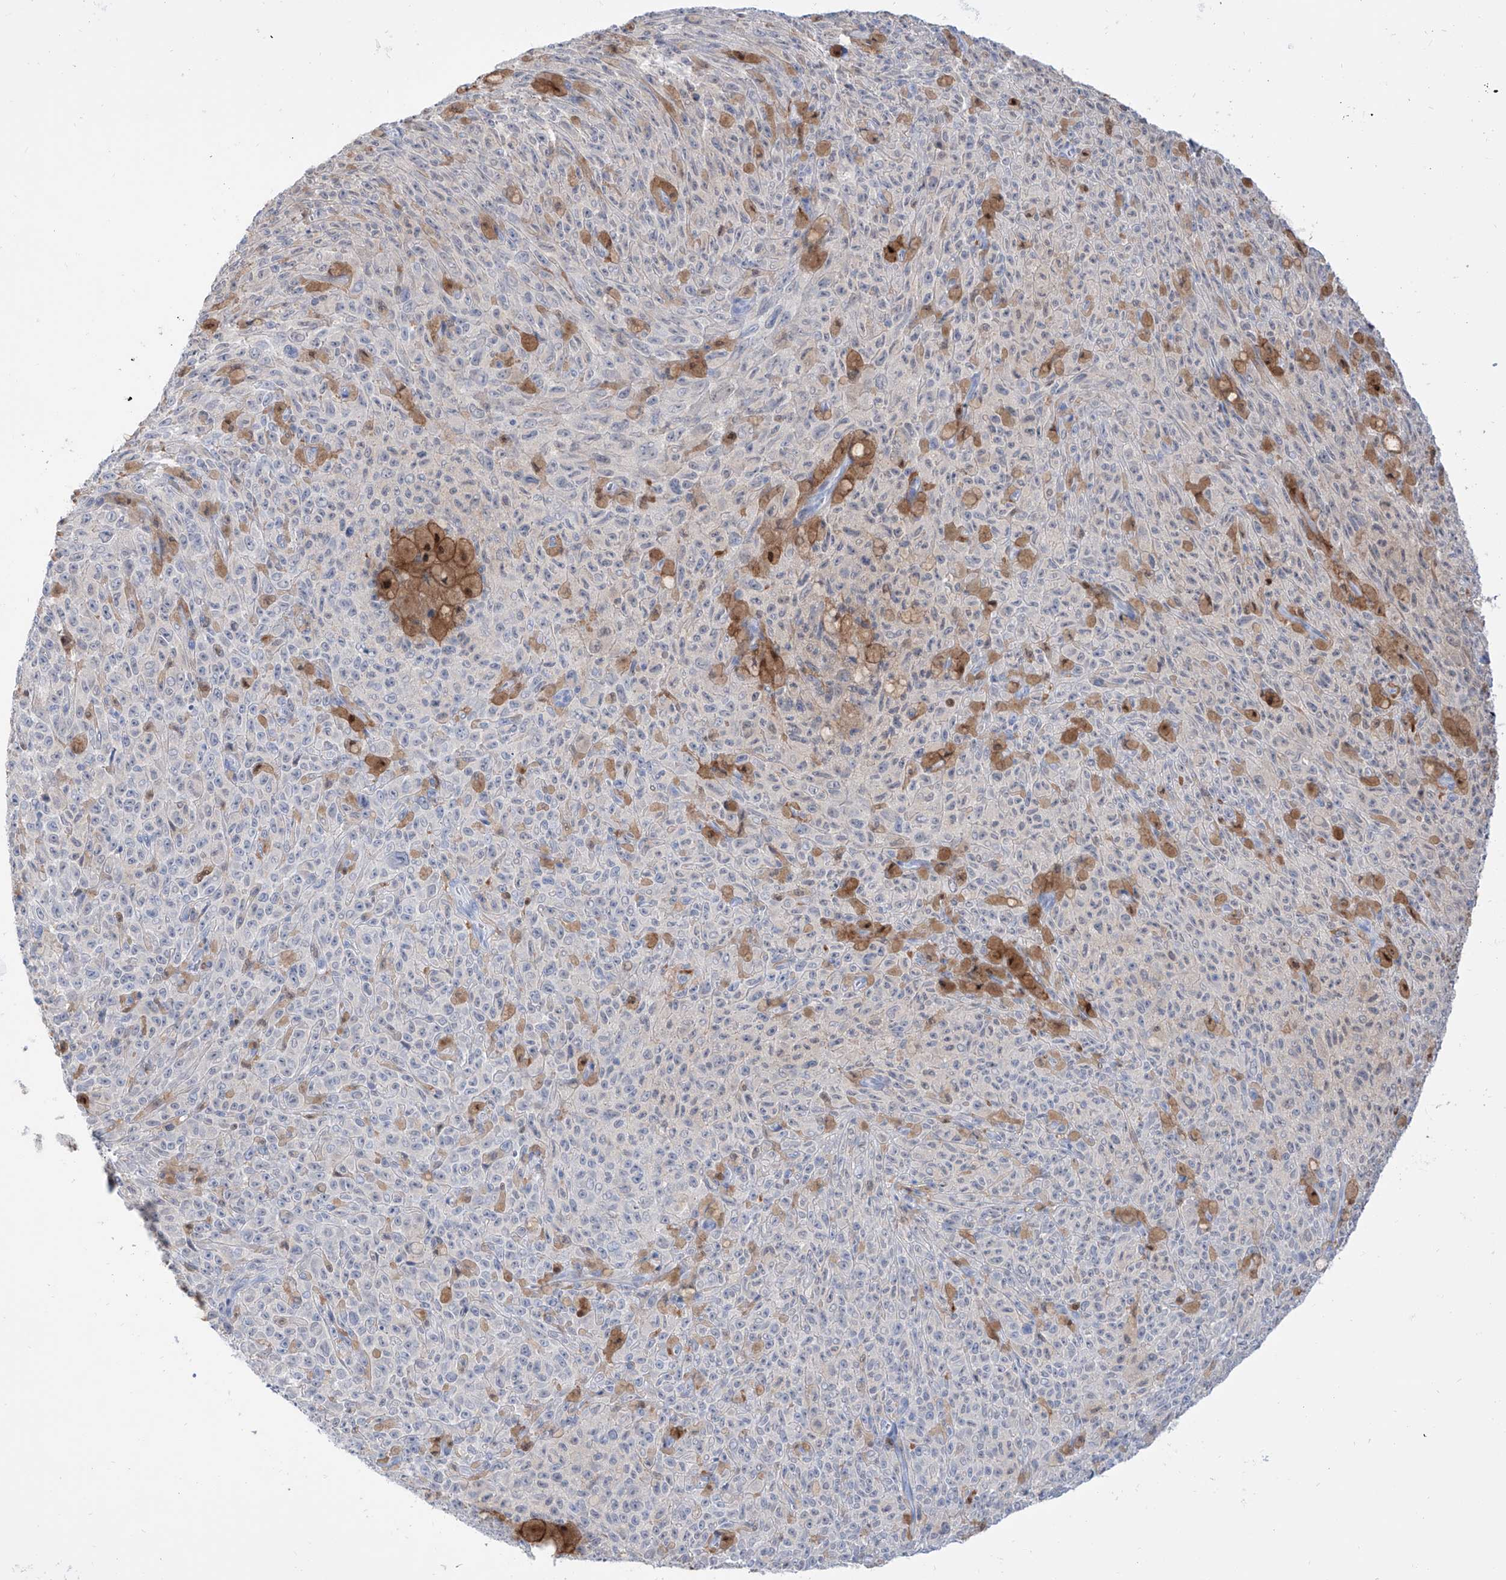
{"staining": {"intensity": "negative", "quantity": "none", "location": "none"}, "tissue": "melanoma", "cell_type": "Tumor cells", "image_type": "cancer", "snomed": [{"axis": "morphology", "description": "Malignant melanoma, NOS"}, {"axis": "topography", "description": "Skin"}], "caption": "High power microscopy micrograph of an immunohistochemistry (IHC) photomicrograph of malignant melanoma, revealing no significant expression in tumor cells. (DAB (3,3'-diaminobenzidine) immunohistochemistry visualized using brightfield microscopy, high magnification).", "gene": "PDXK", "patient": {"sex": "female", "age": 82}}